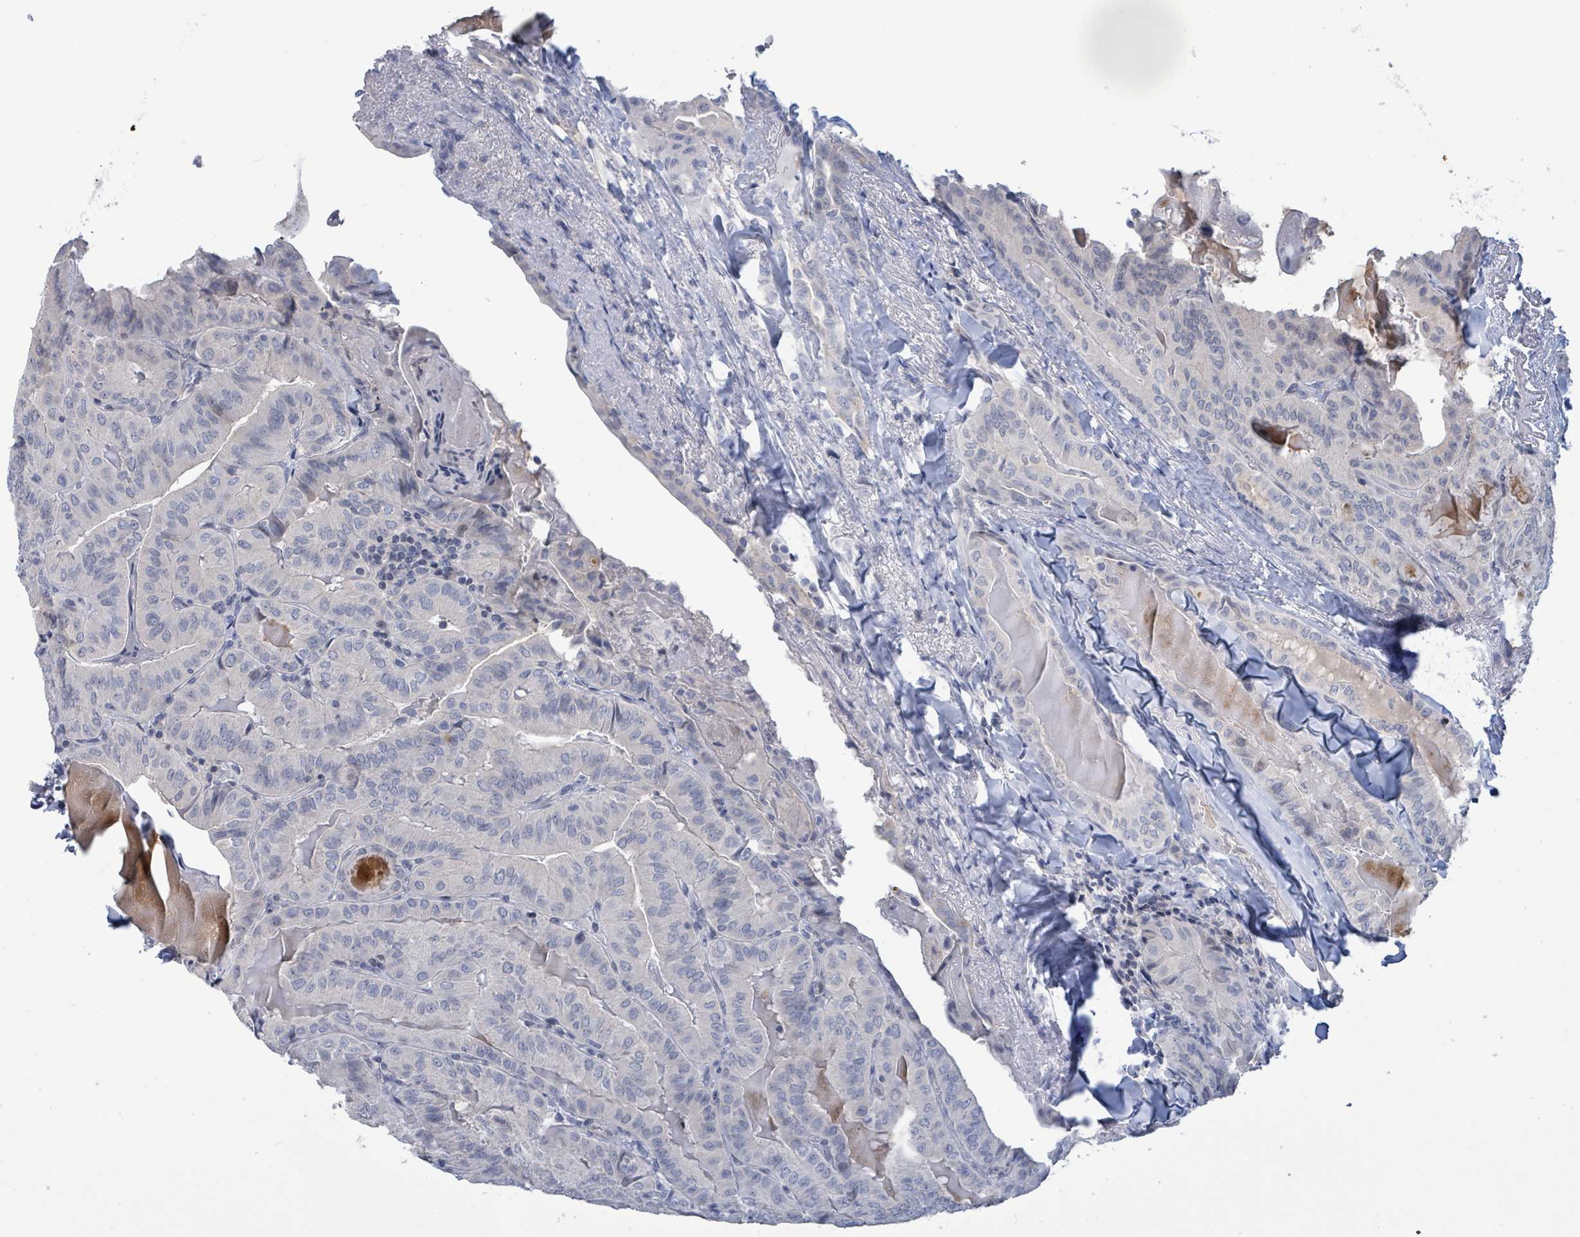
{"staining": {"intensity": "negative", "quantity": "none", "location": "none"}, "tissue": "thyroid cancer", "cell_type": "Tumor cells", "image_type": "cancer", "snomed": [{"axis": "morphology", "description": "Papillary adenocarcinoma, NOS"}, {"axis": "topography", "description": "Thyroid gland"}], "caption": "The image displays no significant staining in tumor cells of thyroid papillary adenocarcinoma.", "gene": "NTN3", "patient": {"sex": "female", "age": 68}}